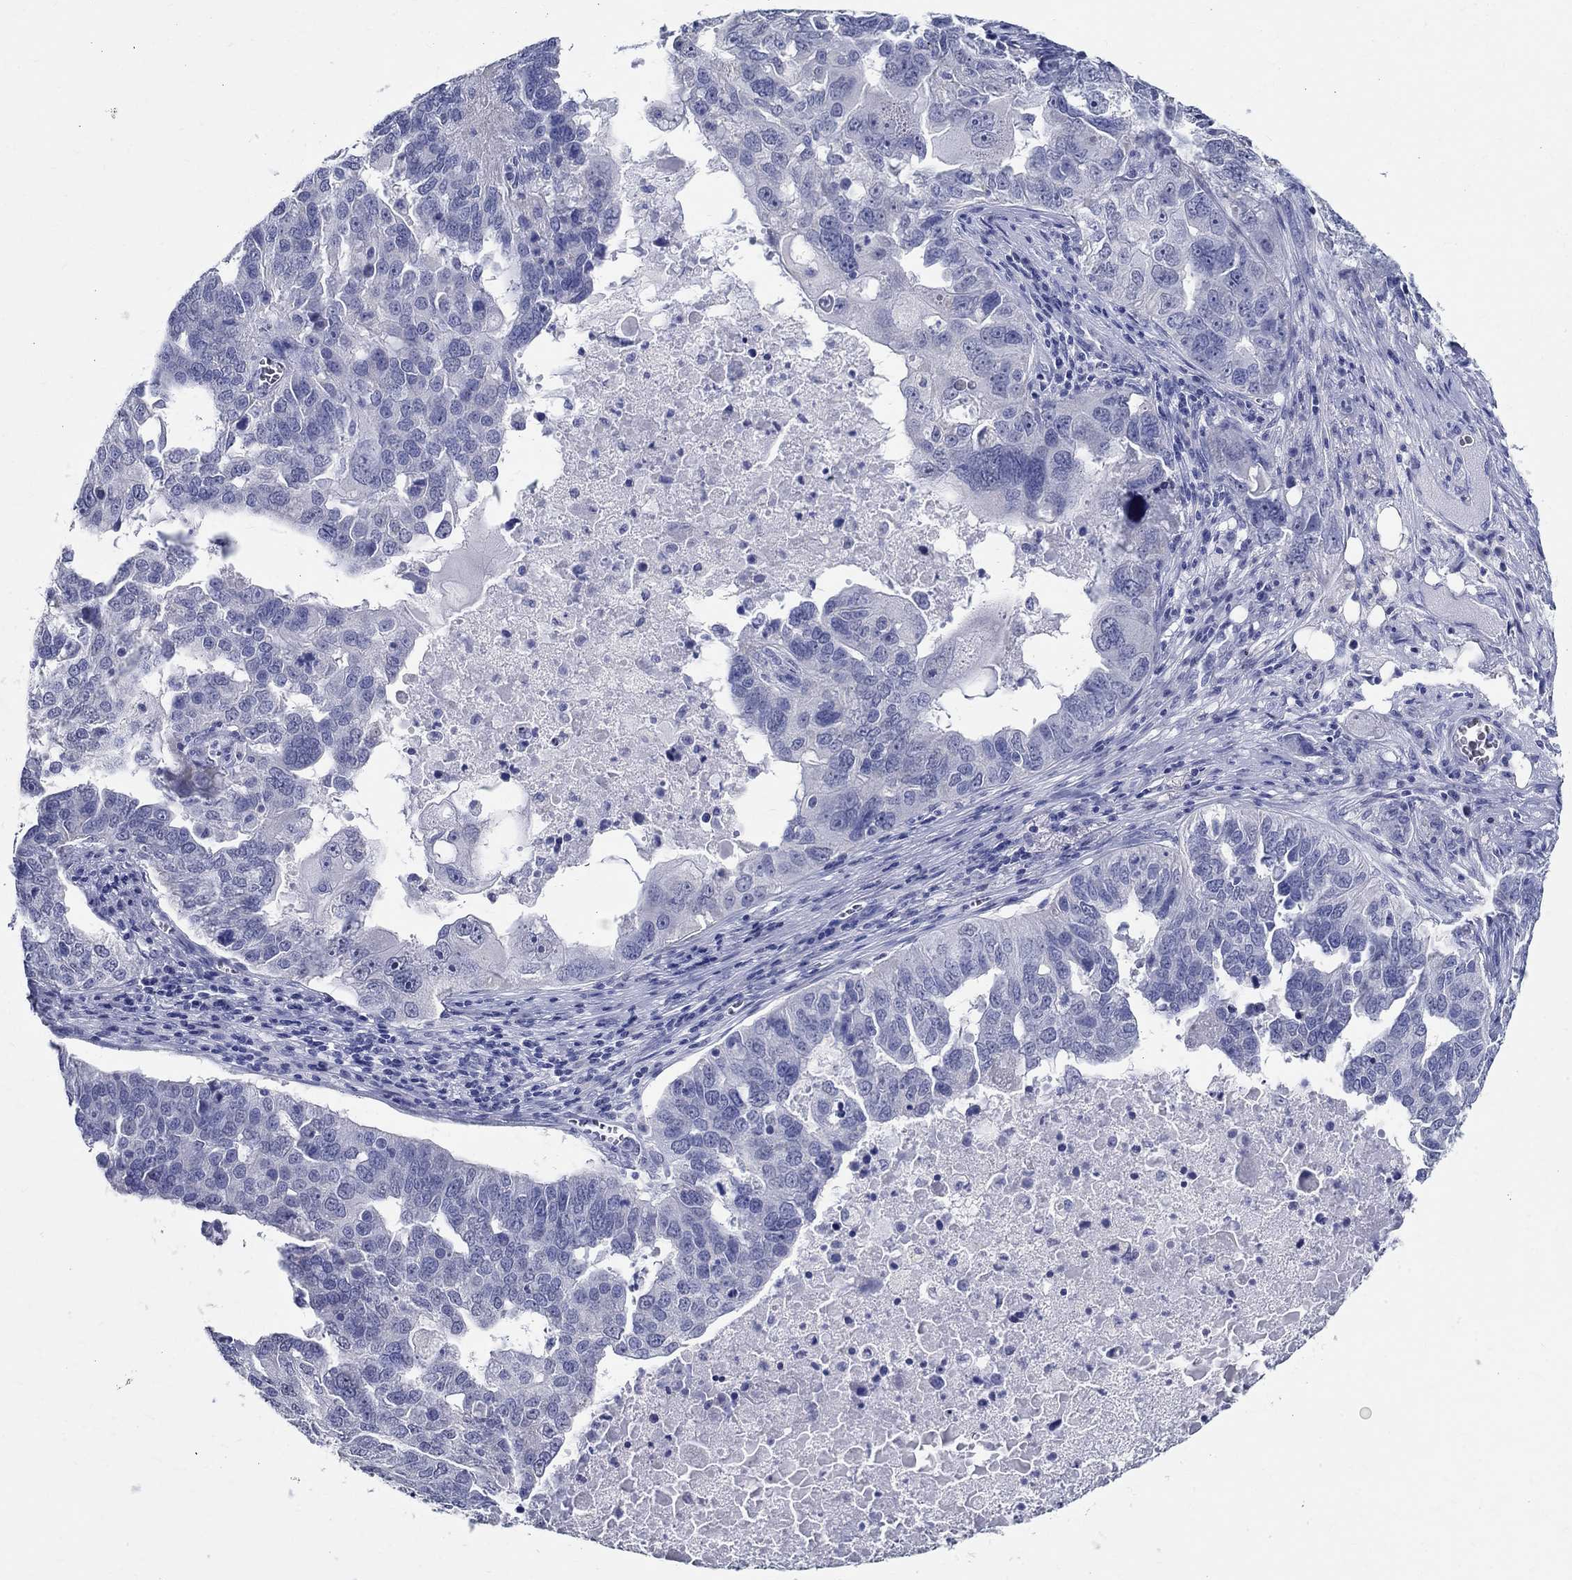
{"staining": {"intensity": "negative", "quantity": "none", "location": "none"}, "tissue": "ovarian cancer", "cell_type": "Tumor cells", "image_type": "cancer", "snomed": [{"axis": "morphology", "description": "Carcinoma, endometroid"}, {"axis": "topography", "description": "Soft tissue"}, {"axis": "topography", "description": "Ovary"}], "caption": "Tumor cells show no significant staining in endometroid carcinoma (ovarian).", "gene": "TSPAN16", "patient": {"sex": "female", "age": 52}}